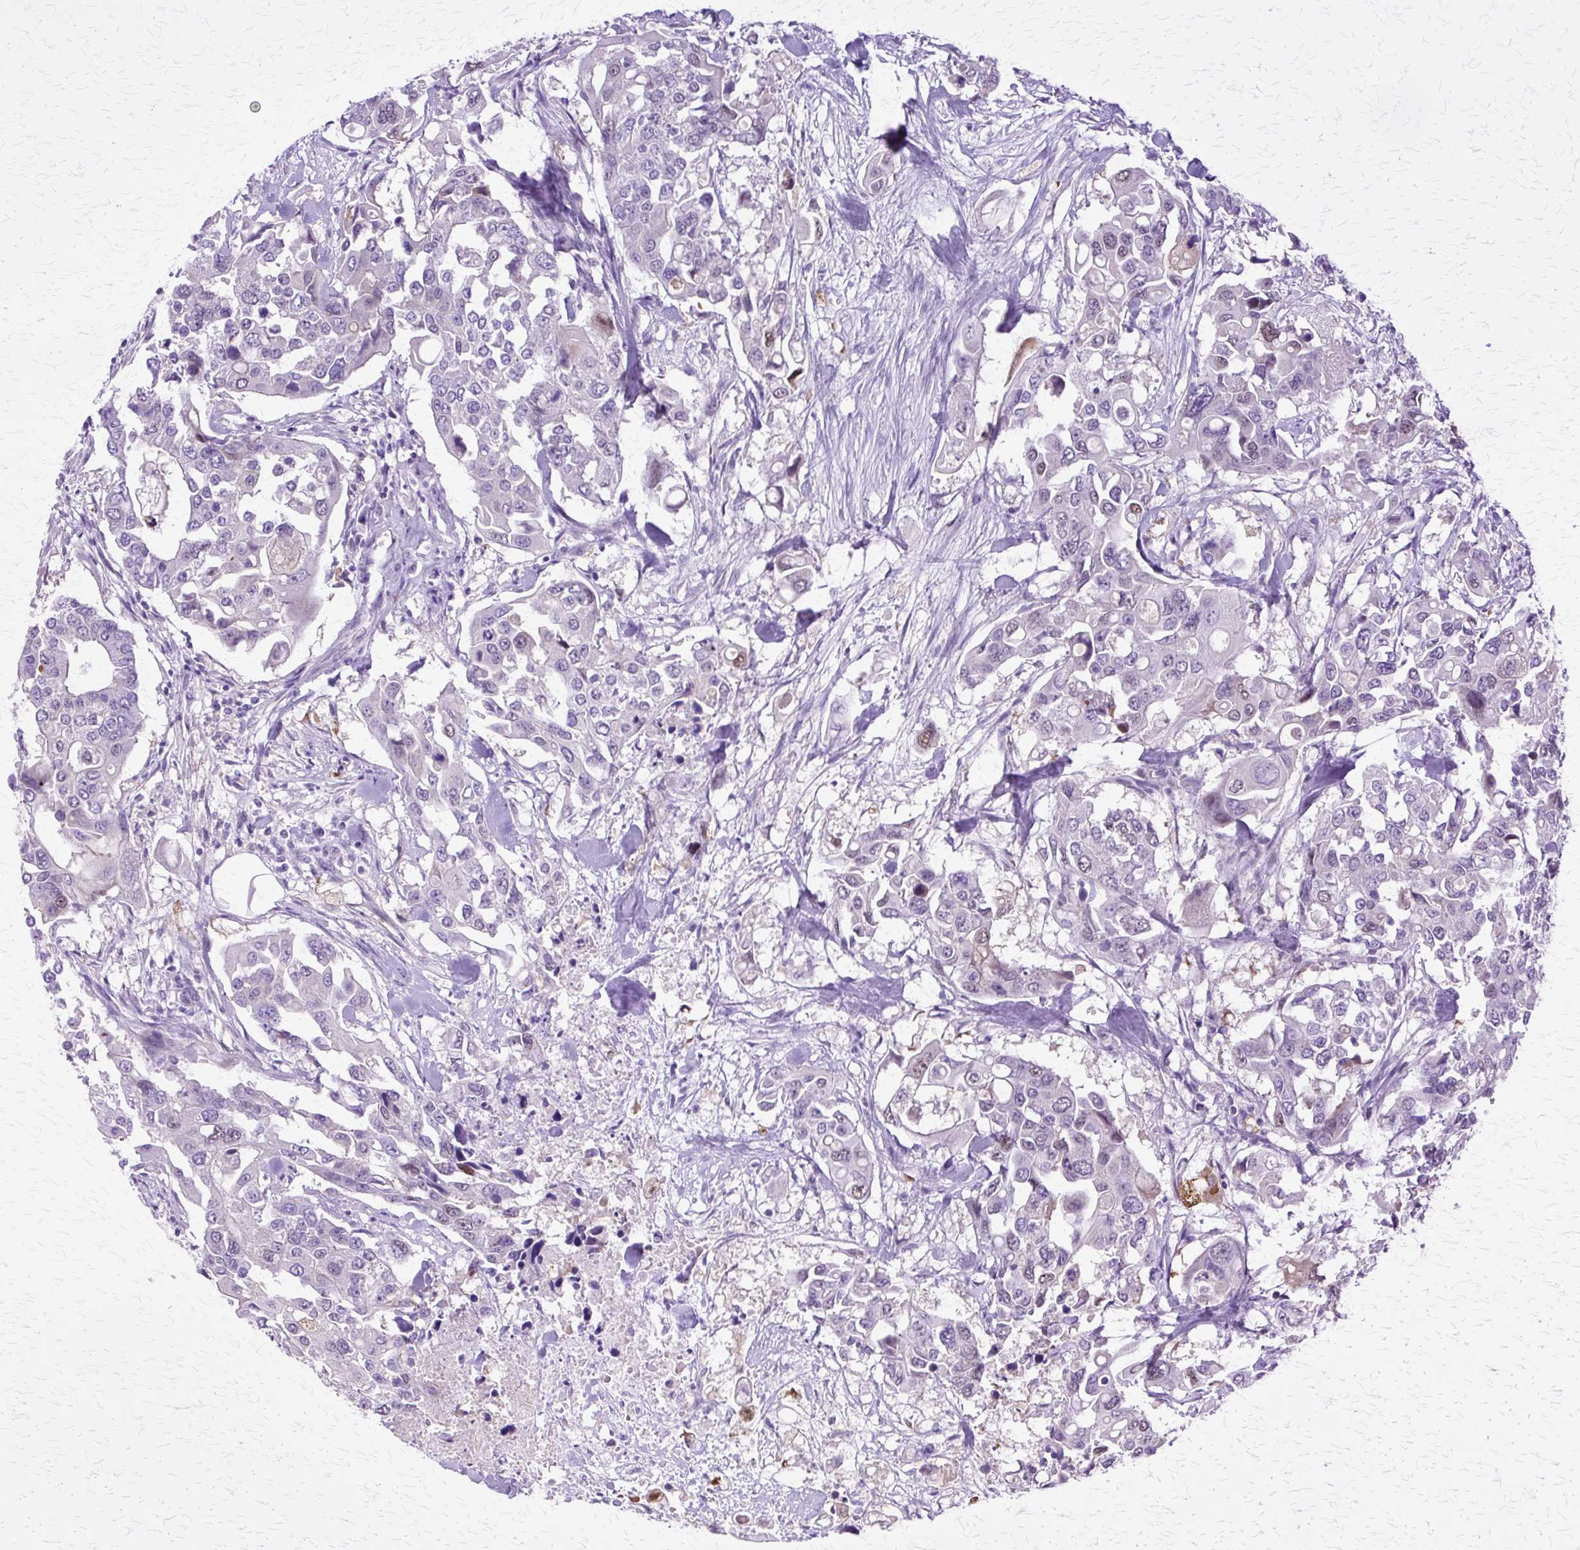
{"staining": {"intensity": "weak", "quantity": "<25%", "location": "nuclear"}, "tissue": "colorectal cancer", "cell_type": "Tumor cells", "image_type": "cancer", "snomed": [{"axis": "morphology", "description": "Adenocarcinoma, NOS"}, {"axis": "topography", "description": "Colon"}], "caption": "A photomicrograph of human colorectal adenocarcinoma is negative for staining in tumor cells.", "gene": "HSPA8", "patient": {"sex": "male", "age": 77}}